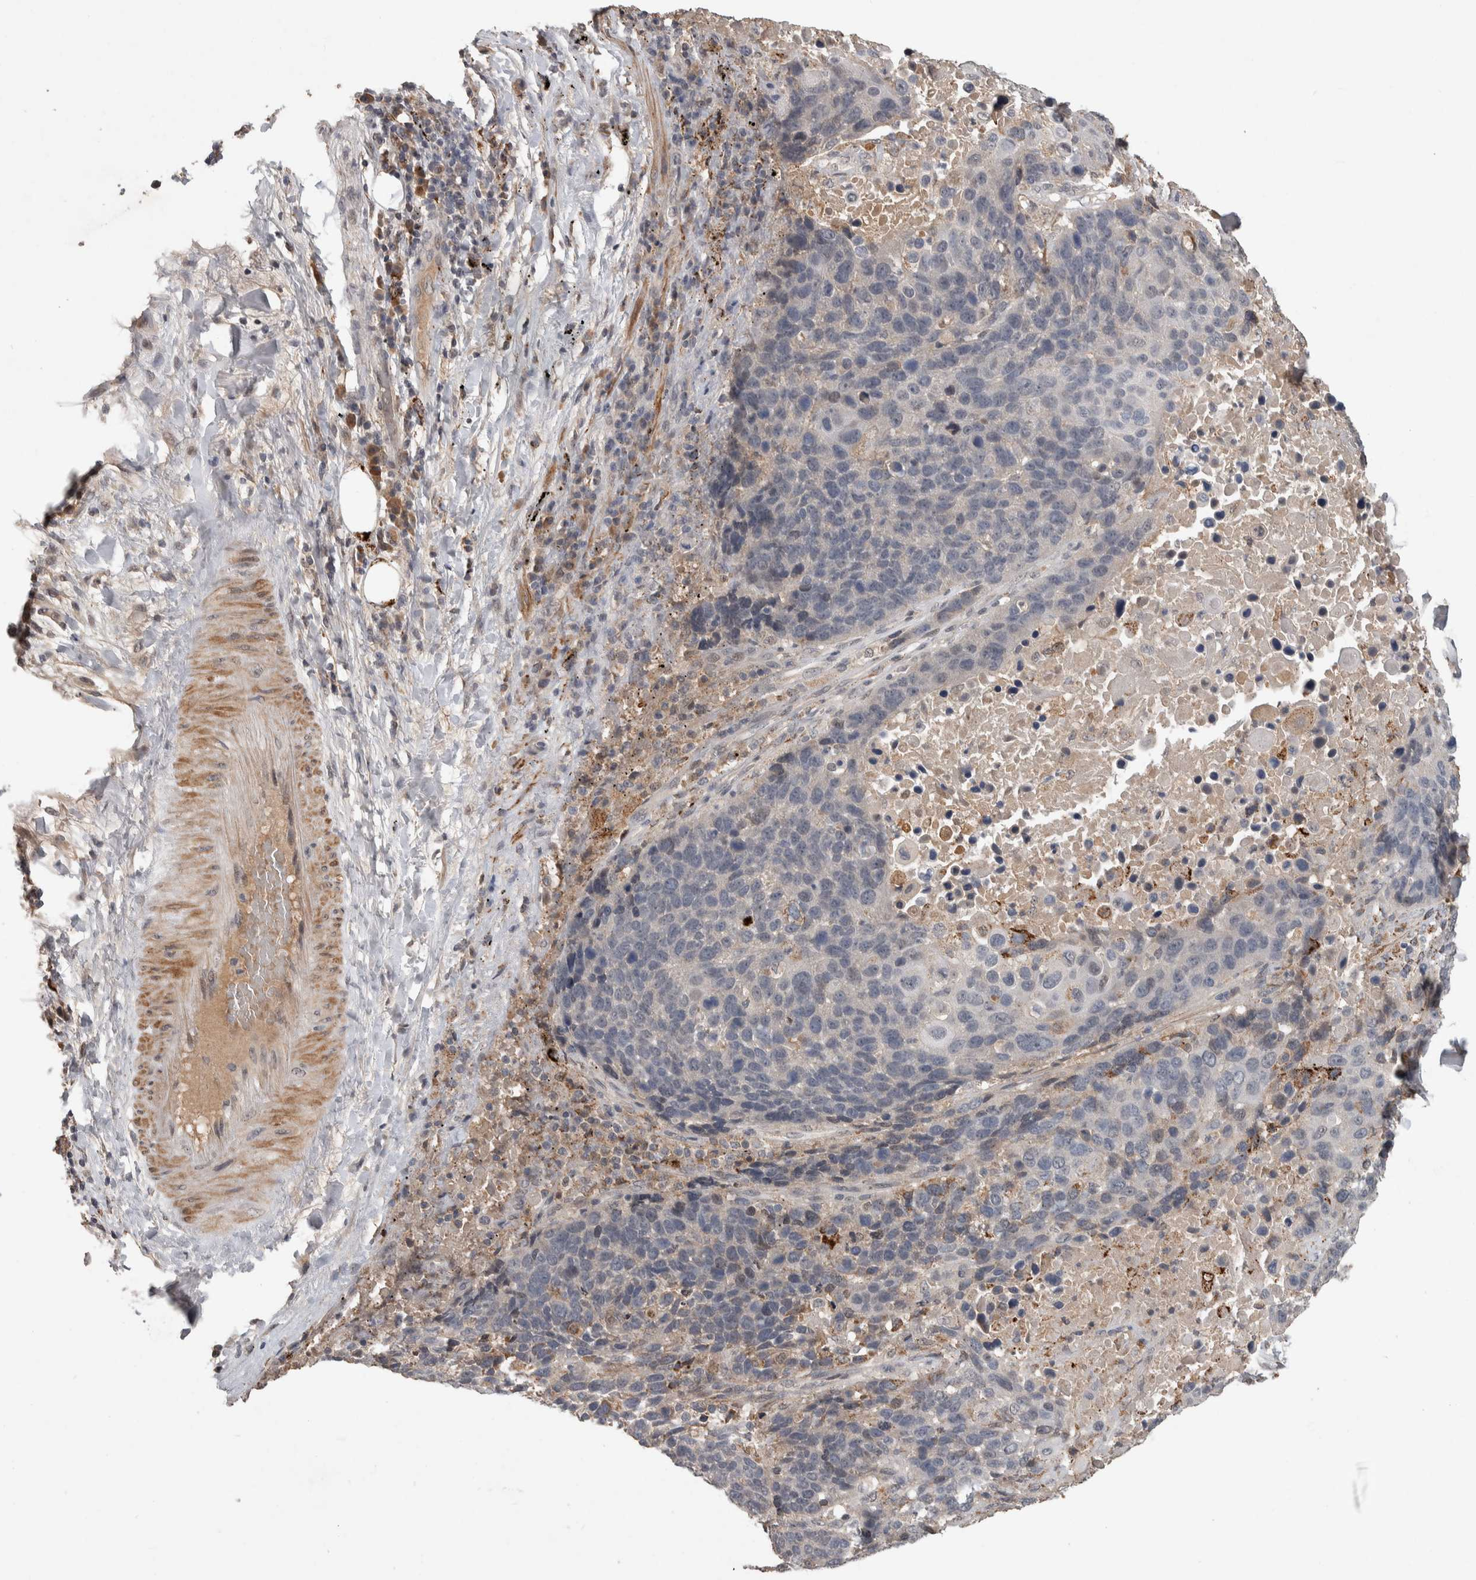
{"staining": {"intensity": "weak", "quantity": "<25%", "location": "nuclear"}, "tissue": "lung cancer", "cell_type": "Tumor cells", "image_type": "cancer", "snomed": [{"axis": "morphology", "description": "Squamous cell carcinoma, NOS"}, {"axis": "topography", "description": "Lung"}], "caption": "The image displays no staining of tumor cells in squamous cell carcinoma (lung).", "gene": "CHRM3", "patient": {"sex": "male", "age": 66}}